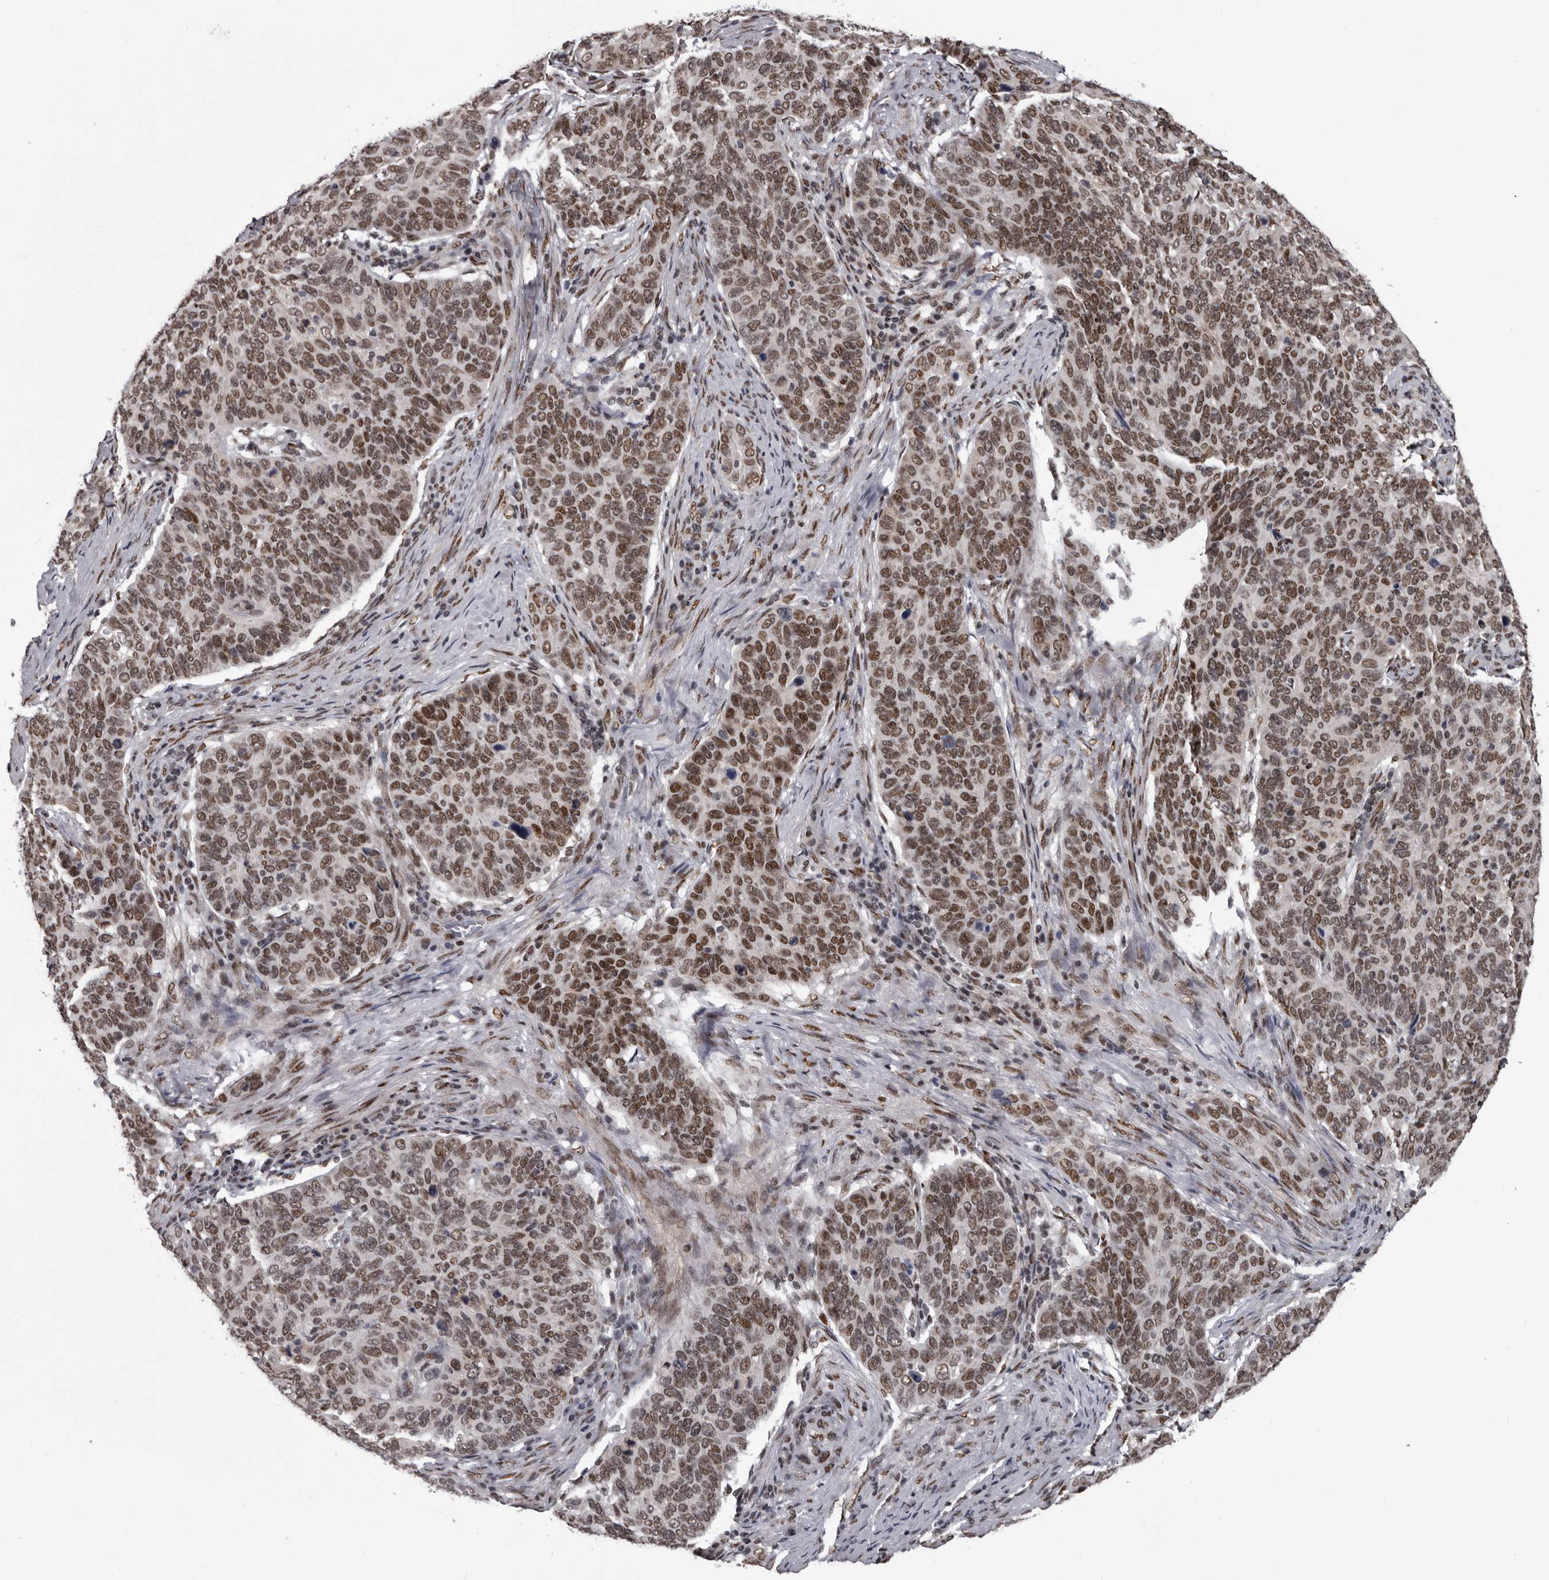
{"staining": {"intensity": "moderate", "quantity": ">75%", "location": "nuclear"}, "tissue": "cervical cancer", "cell_type": "Tumor cells", "image_type": "cancer", "snomed": [{"axis": "morphology", "description": "Squamous cell carcinoma, NOS"}, {"axis": "topography", "description": "Cervix"}], "caption": "Protein expression analysis of human cervical cancer reveals moderate nuclear expression in about >75% of tumor cells.", "gene": "NUMA1", "patient": {"sex": "female", "age": 60}}